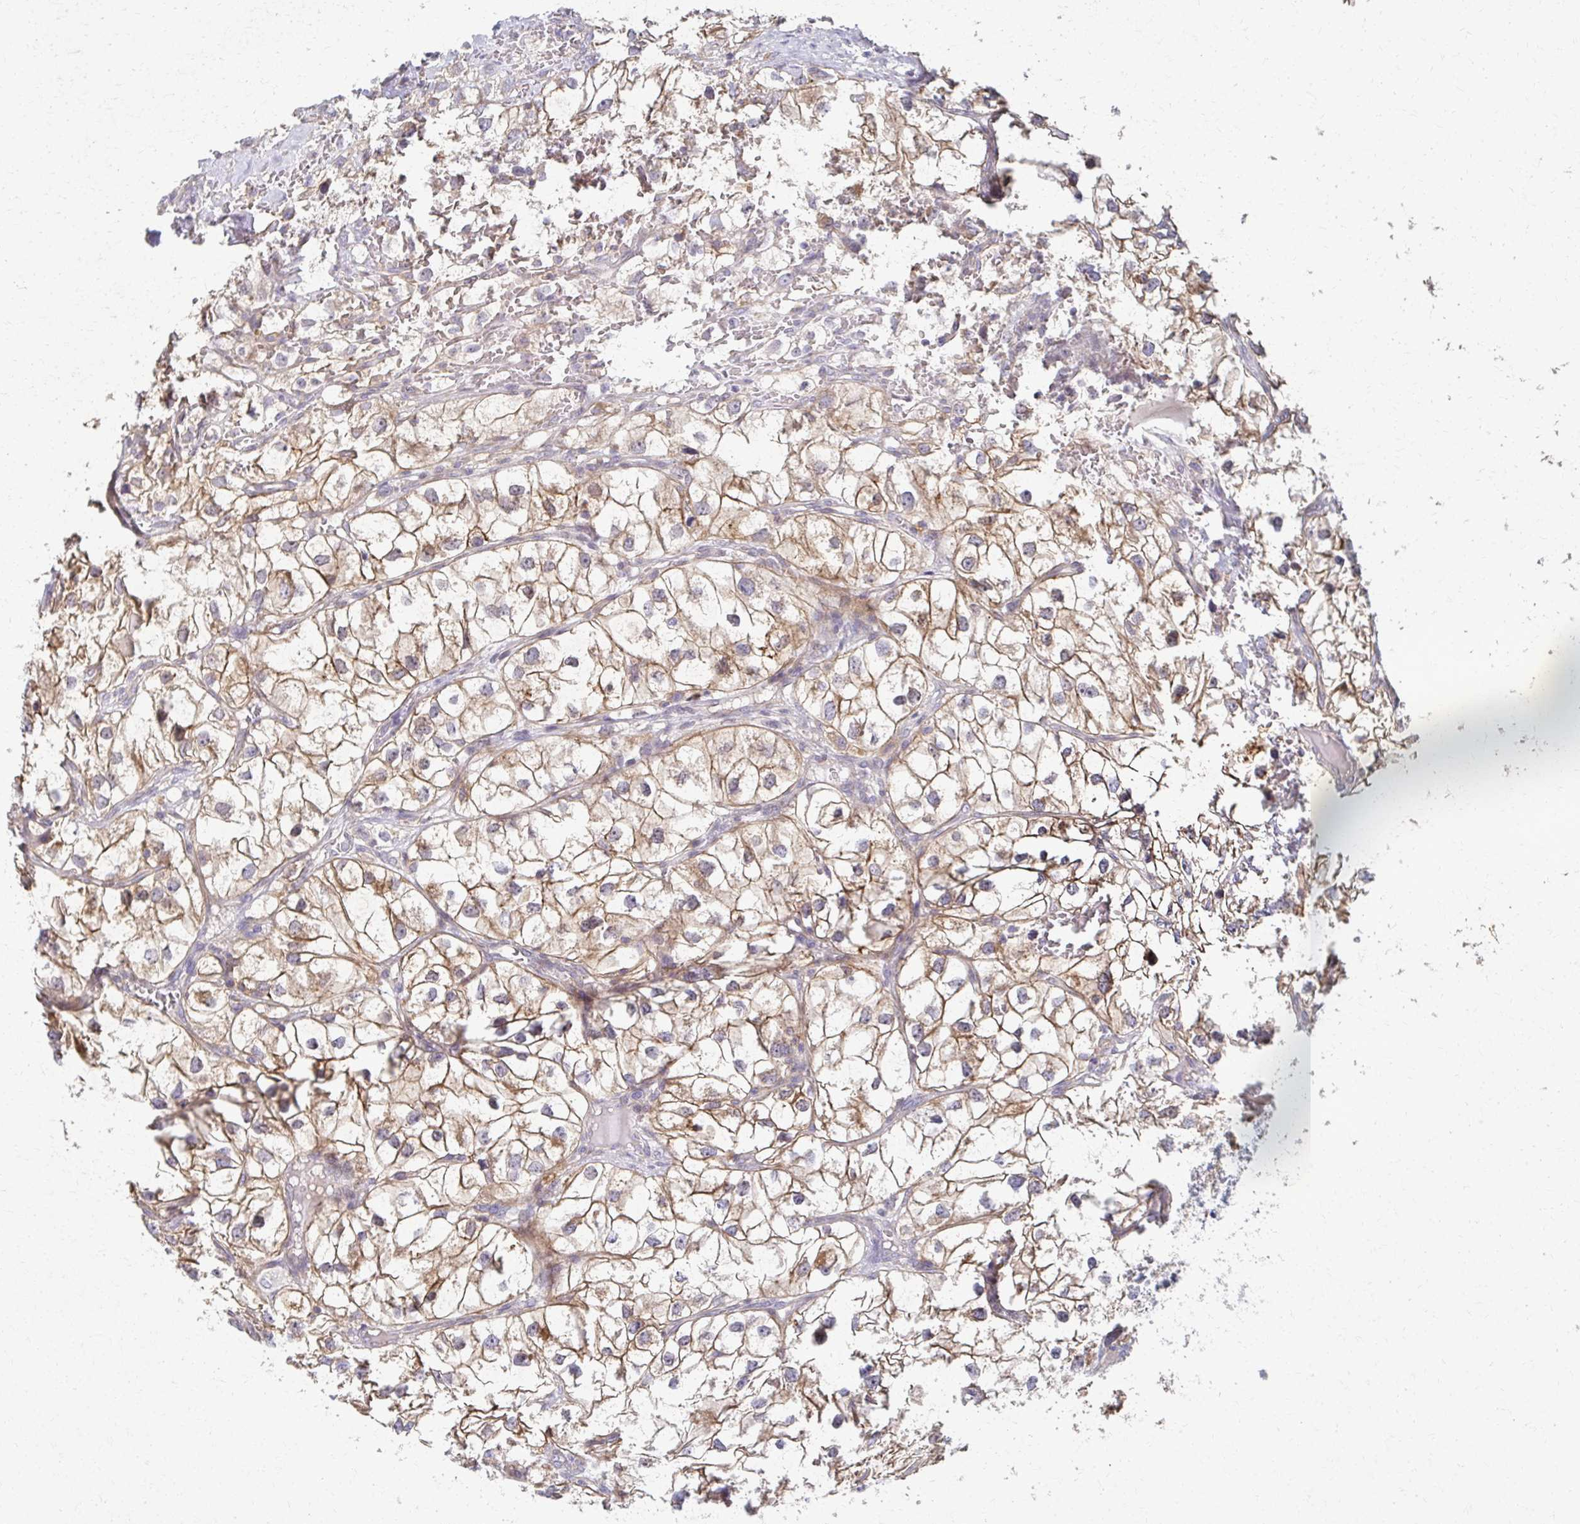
{"staining": {"intensity": "moderate", "quantity": "25%-75%", "location": "cytoplasmic/membranous"}, "tissue": "renal cancer", "cell_type": "Tumor cells", "image_type": "cancer", "snomed": [{"axis": "morphology", "description": "Adenocarcinoma, NOS"}, {"axis": "topography", "description": "Kidney"}], "caption": "Immunohistochemical staining of renal adenocarcinoma reveals medium levels of moderate cytoplasmic/membranous protein expression in about 25%-75% of tumor cells.", "gene": "EOLA2", "patient": {"sex": "male", "age": 59}}